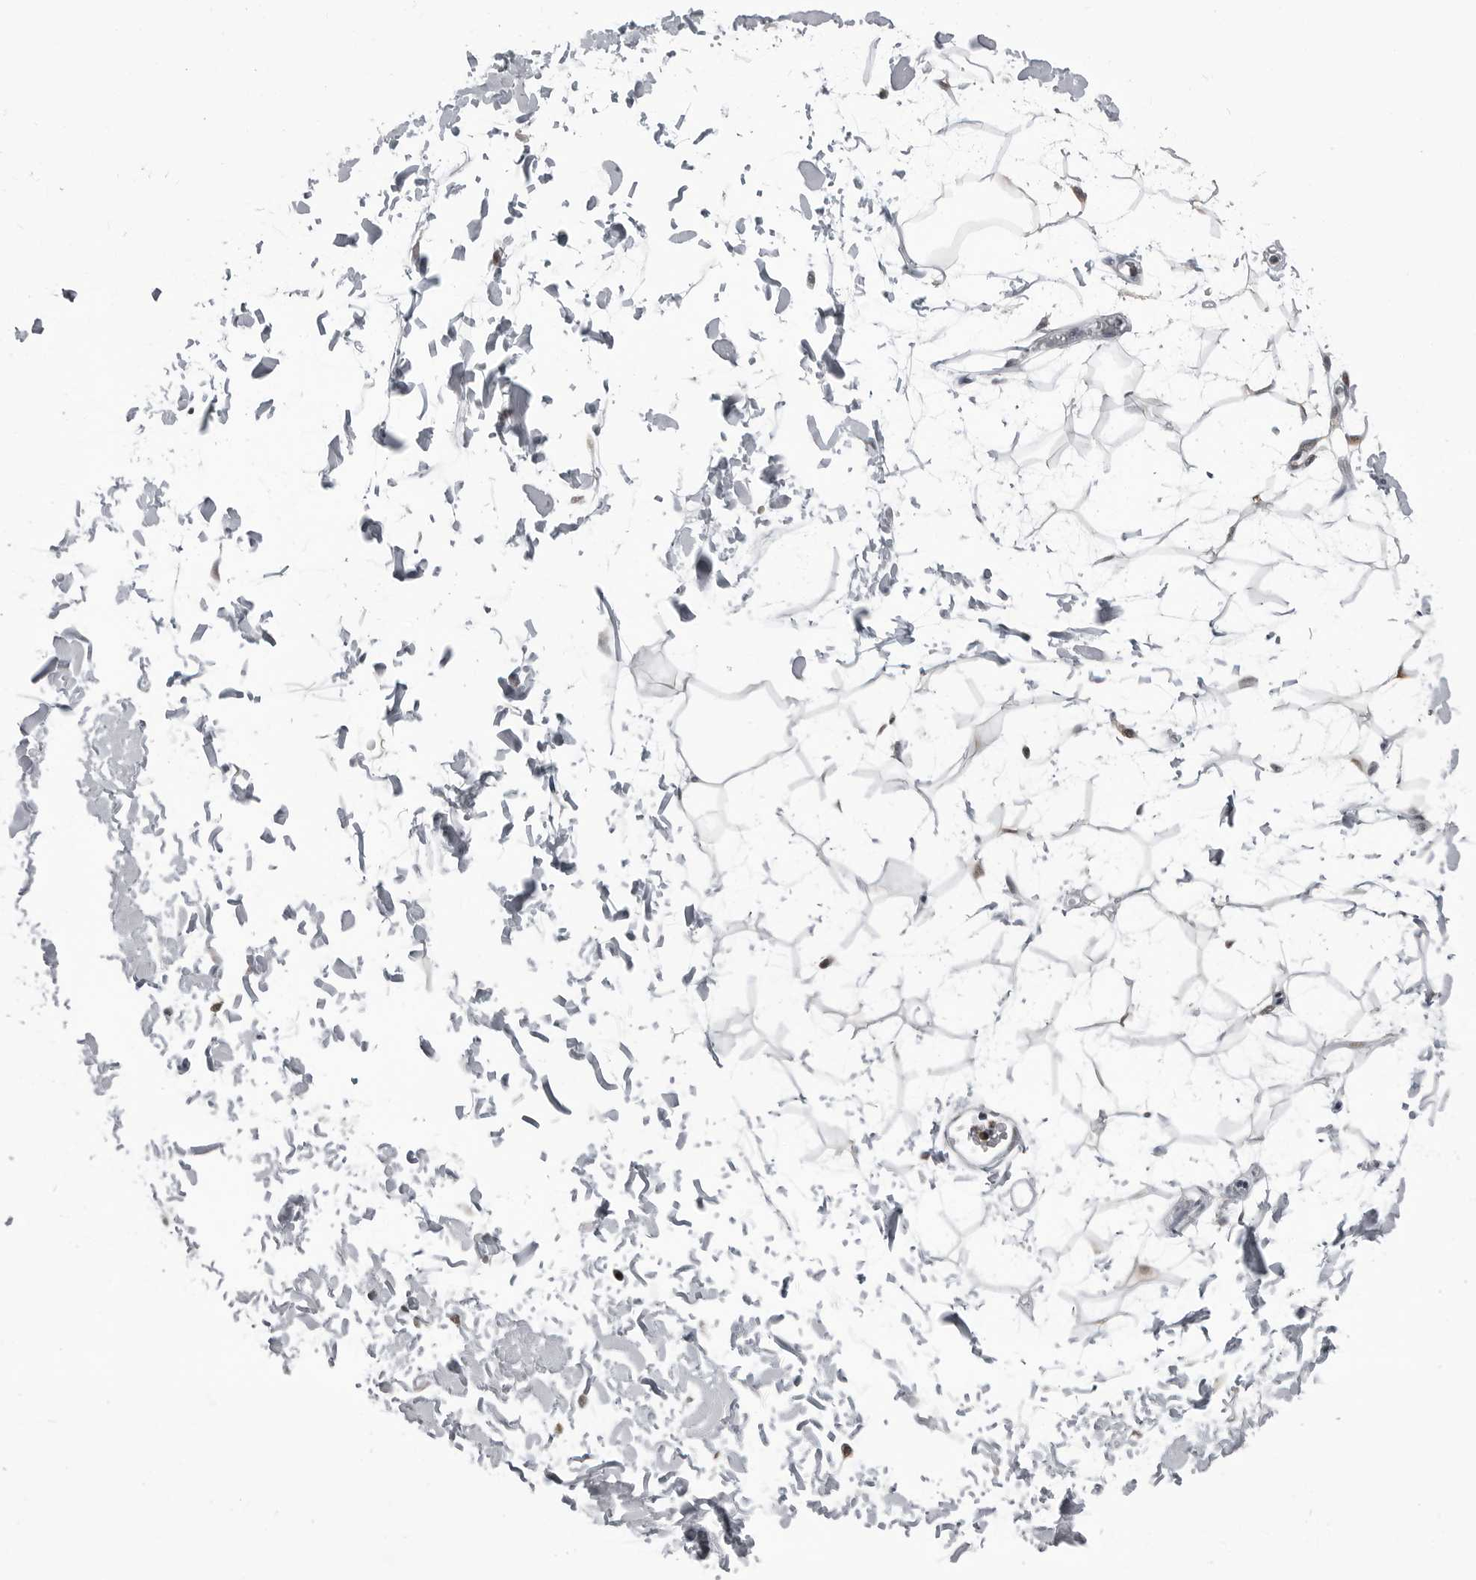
{"staining": {"intensity": "negative", "quantity": "none", "location": "none"}, "tissue": "adipose tissue", "cell_type": "Adipocytes", "image_type": "normal", "snomed": [{"axis": "morphology", "description": "Normal tissue, NOS"}, {"axis": "topography", "description": "Soft tissue"}], "caption": "Benign adipose tissue was stained to show a protein in brown. There is no significant staining in adipocytes. The staining is performed using DAB (3,3'-diaminobenzidine) brown chromogen with nuclei counter-stained in using hematoxylin.", "gene": "AKR1A1", "patient": {"sex": "male", "age": 72}}